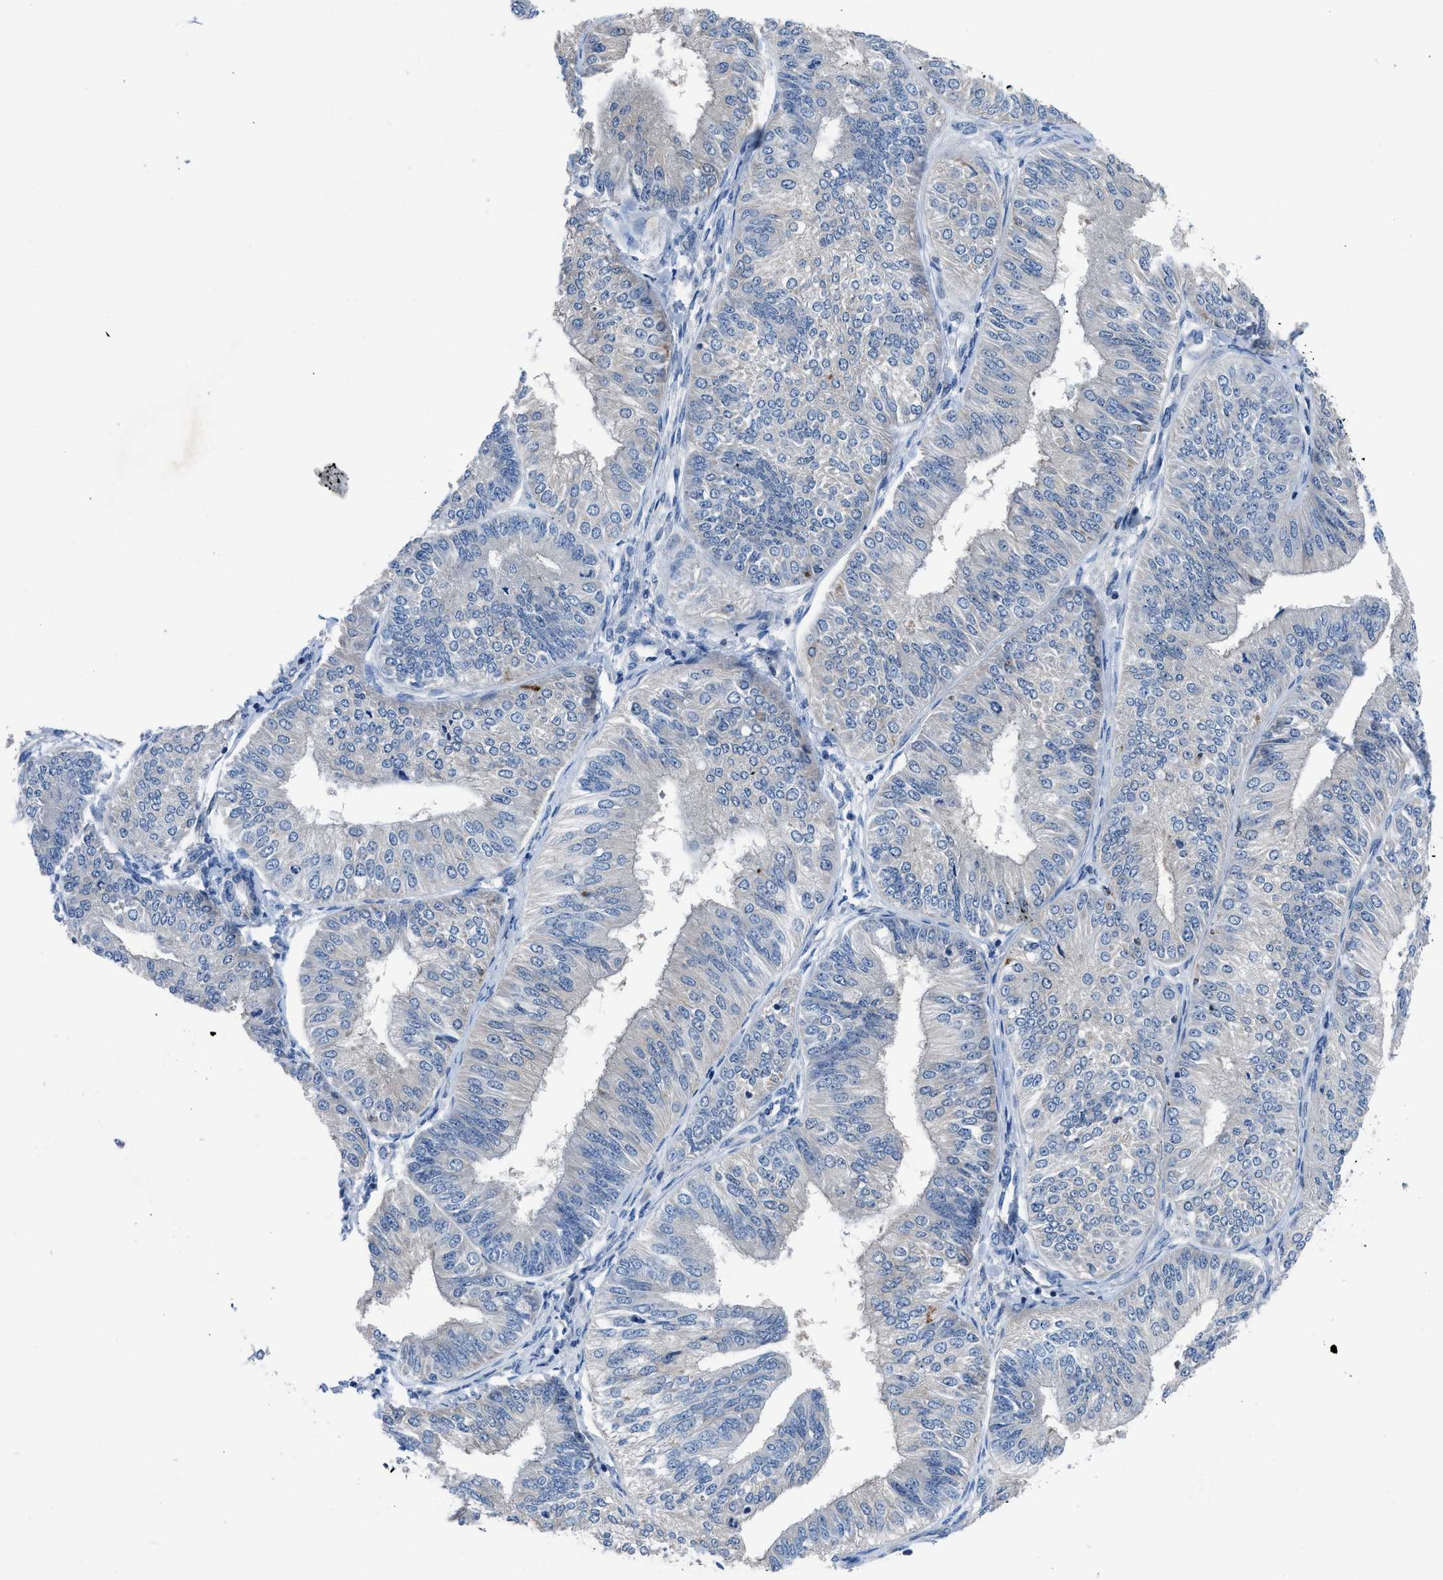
{"staining": {"intensity": "negative", "quantity": "none", "location": "none"}, "tissue": "endometrial cancer", "cell_type": "Tumor cells", "image_type": "cancer", "snomed": [{"axis": "morphology", "description": "Adenocarcinoma, NOS"}, {"axis": "topography", "description": "Endometrium"}], "caption": "Tumor cells are negative for brown protein staining in adenocarcinoma (endometrial).", "gene": "UAP1", "patient": {"sex": "female", "age": 58}}